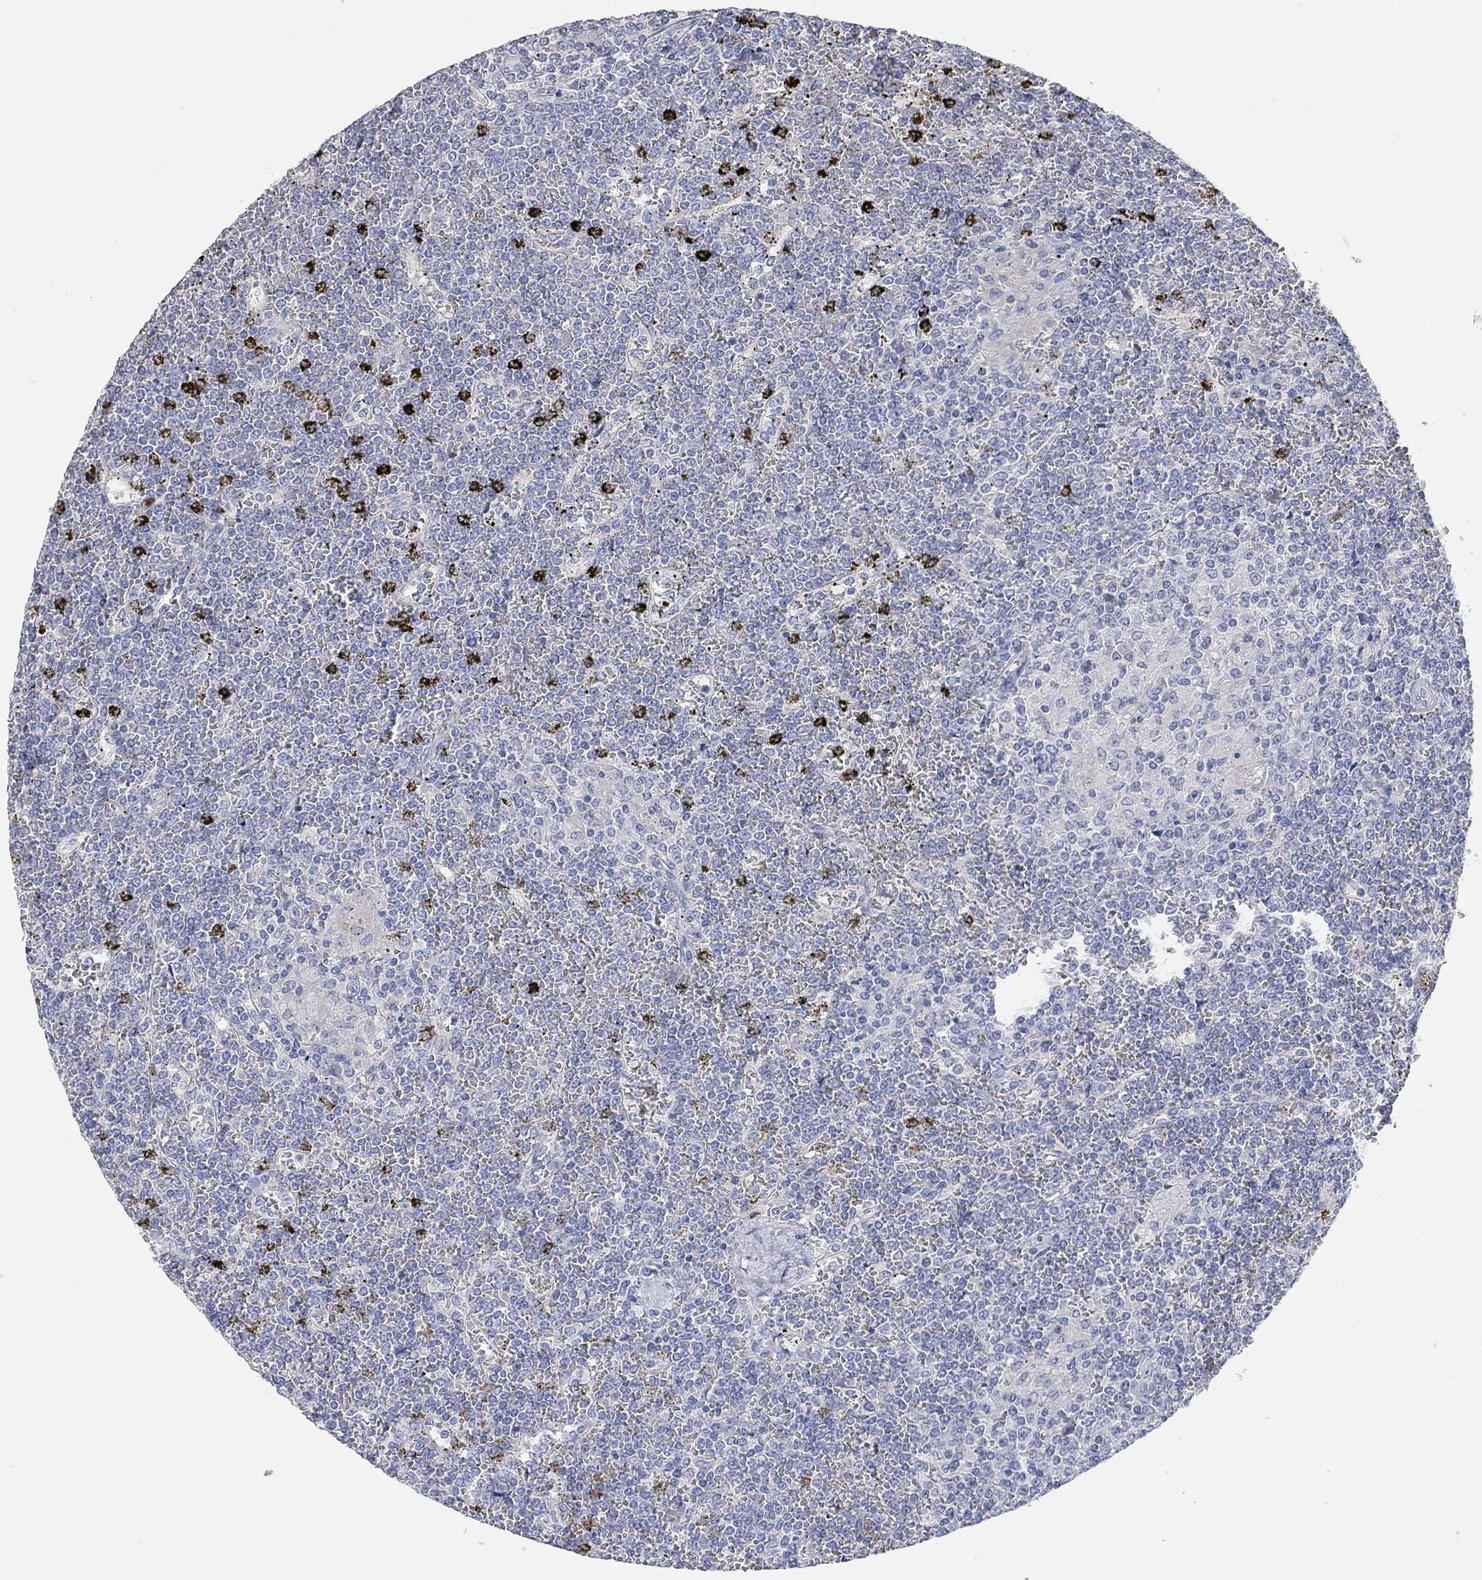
{"staining": {"intensity": "negative", "quantity": "none", "location": "none"}, "tissue": "lymphoma", "cell_type": "Tumor cells", "image_type": "cancer", "snomed": [{"axis": "morphology", "description": "Malignant lymphoma, non-Hodgkin's type, Low grade"}, {"axis": "topography", "description": "Spleen"}], "caption": "Micrograph shows no protein positivity in tumor cells of low-grade malignant lymphoma, non-Hodgkin's type tissue.", "gene": "NLRP14", "patient": {"sex": "female", "age": 19}}